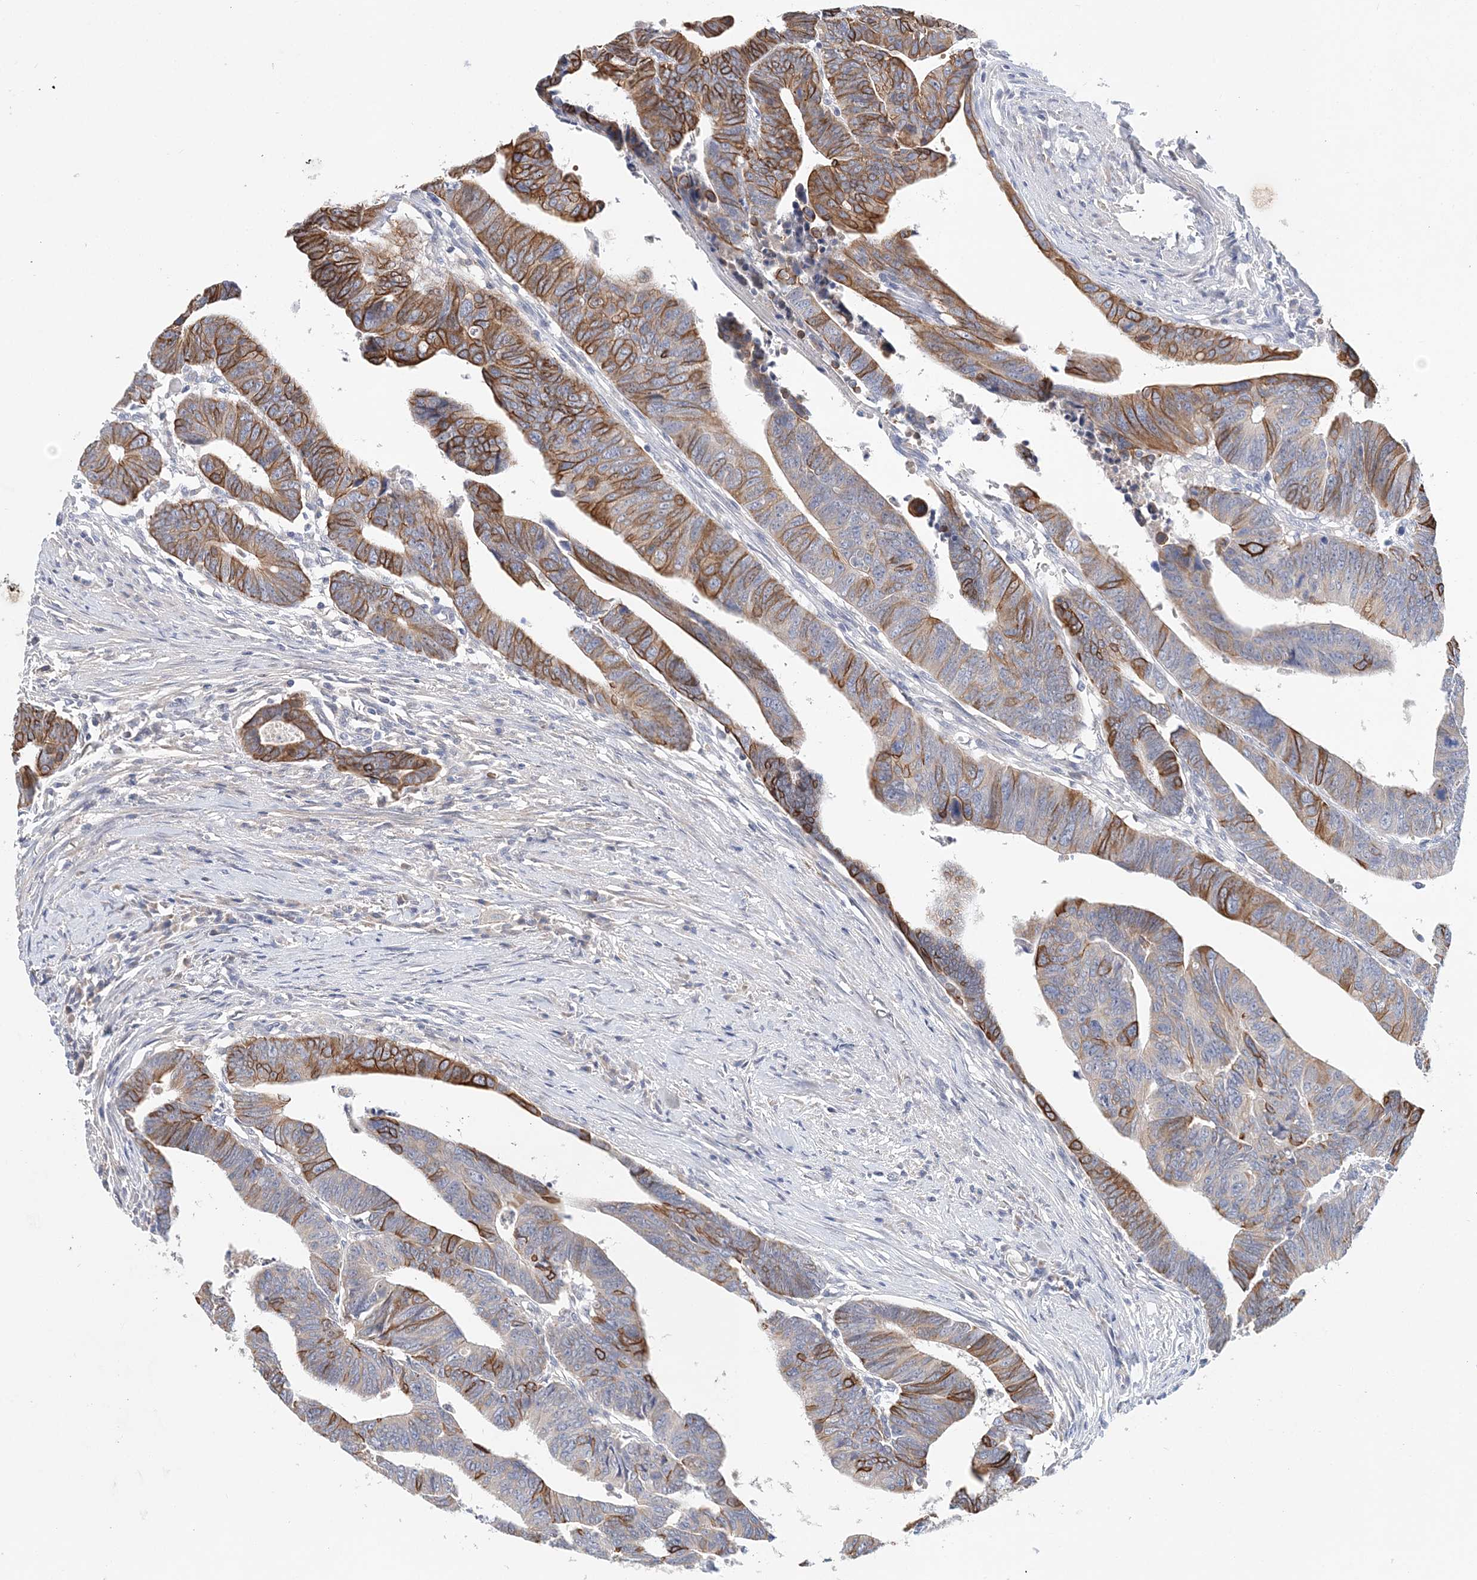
{"staining": {"intensity": "moderate", "quantity": "25%-75%", "location": "cytoplasmic/membranous"}, "tissue": "colorectal cancer", "cell_type": "Tumor cells", "image_type": "cancer", "snomed": [{"axis": "morphology", "description": "Adenocarcinoma, NOS"}, {"axis": "topography", "description": "Rectum"}], "caption": "Brown immunohistochemical staining in colorectal cancer reveals moderate cytoplasmic/membranous positivity in about 25%-75% of tumor cells.", "gene": "LRRIQ4", "patient": {"sex": "female", "age": 65}}